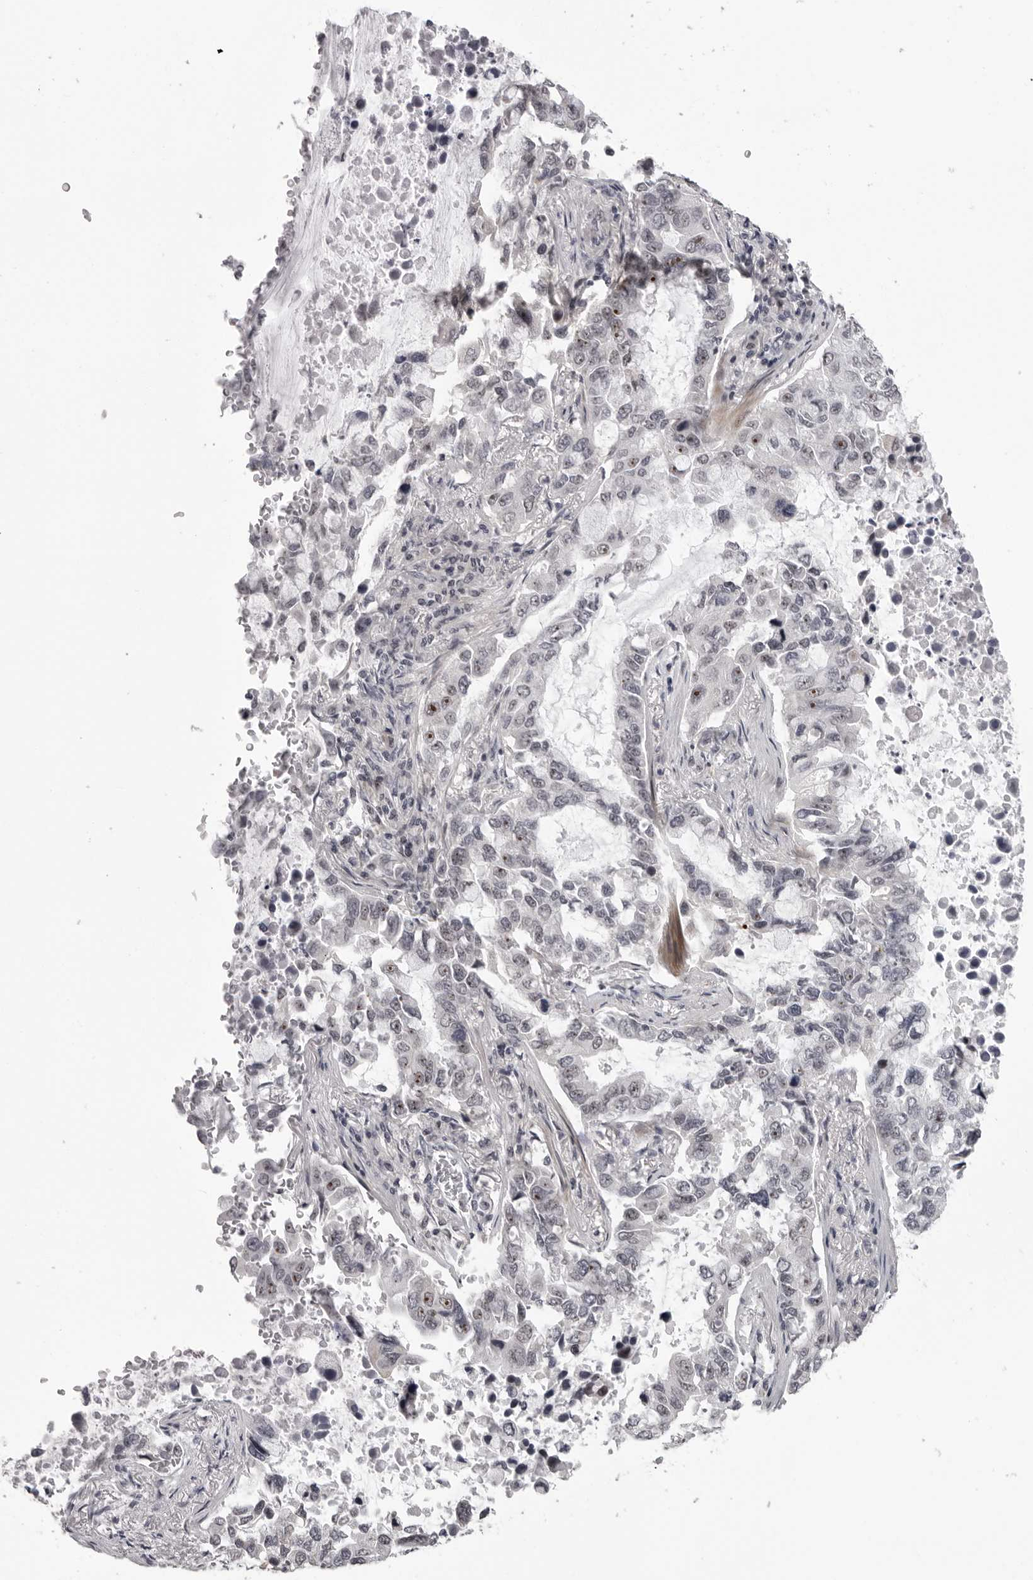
{"staining": {"intensity": "moderate", "quantity": "<25%", "location": "nuclear"}, "tissue": "lung cancer", "cell_type": "Tumor cells", "image_type": "cancer", "snomed": [{"axis": "morphology", "description": "Adenocarcinoma, NOS"}, {"axis": "topography", "description": "Lung"}], "caption": "This is a photomicrograph of IHC staining of lung cancer (adenocarcinoma), which shows moderate expression in the nuclear of tumor cells.", "gene": "HELZ", "patient": {"sex": "male", "age": 64}}